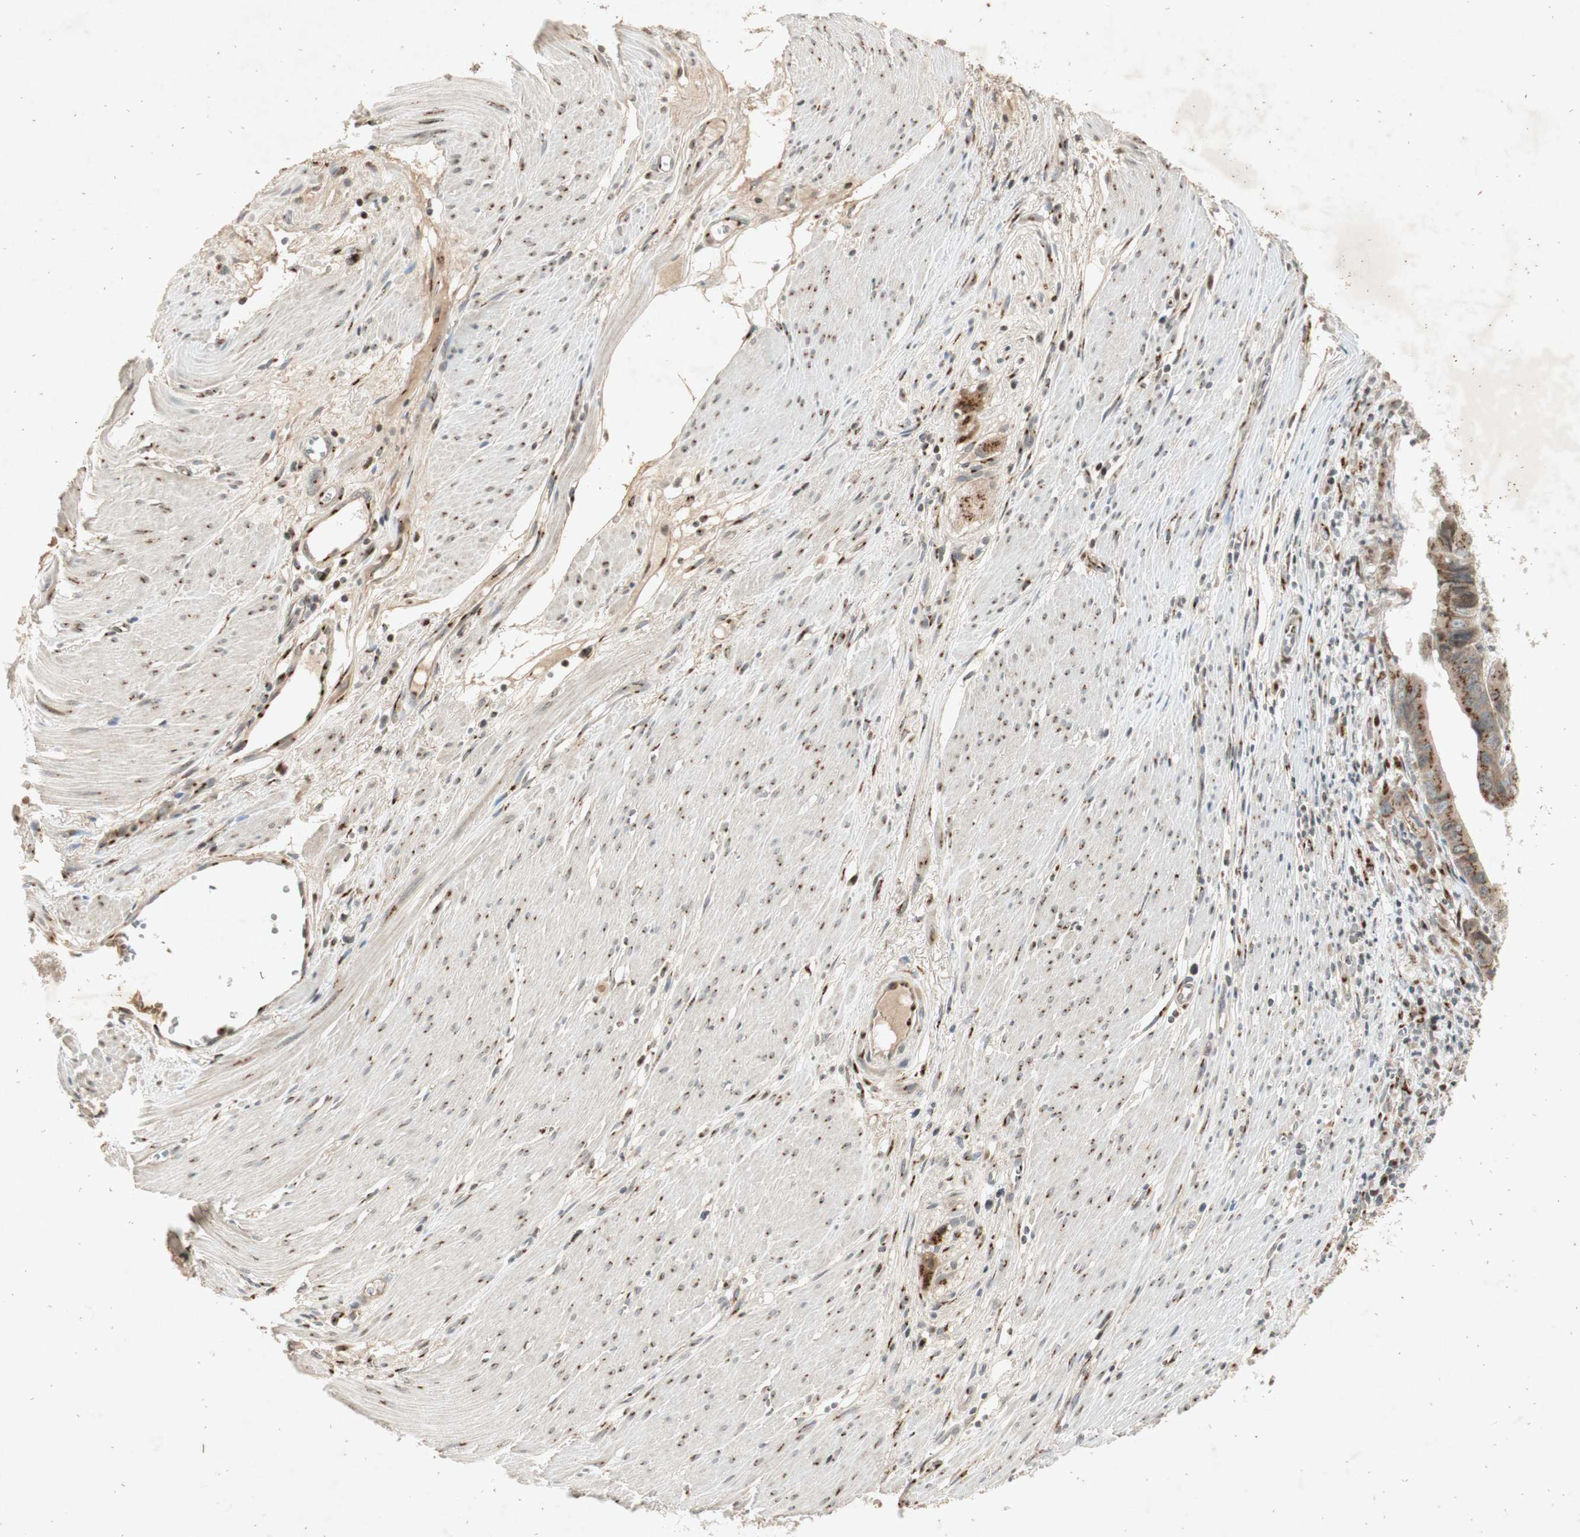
{"staining": {"intensity": "moderate", "quantity": ">75%", "location": "cytoplasmic/membranous"}, "tissue": "stomach cancer", "cell_type": "Tumor cells", "image_type": "cancer", "snomed": [{"axis": "morphology", "description": "Adenocarcinoma, NOS"}, {"axis": "topography", "description": "Stomach, lower"}], "caption": "This image displays IHC staining of human stomach cancer (adenocarcinoma), with medium moderate cytoplasmic/membranous expression in approximately >75% of tumor cells.", "gene": "NEO1", "patient": {"sex": "male", "age": 77}}